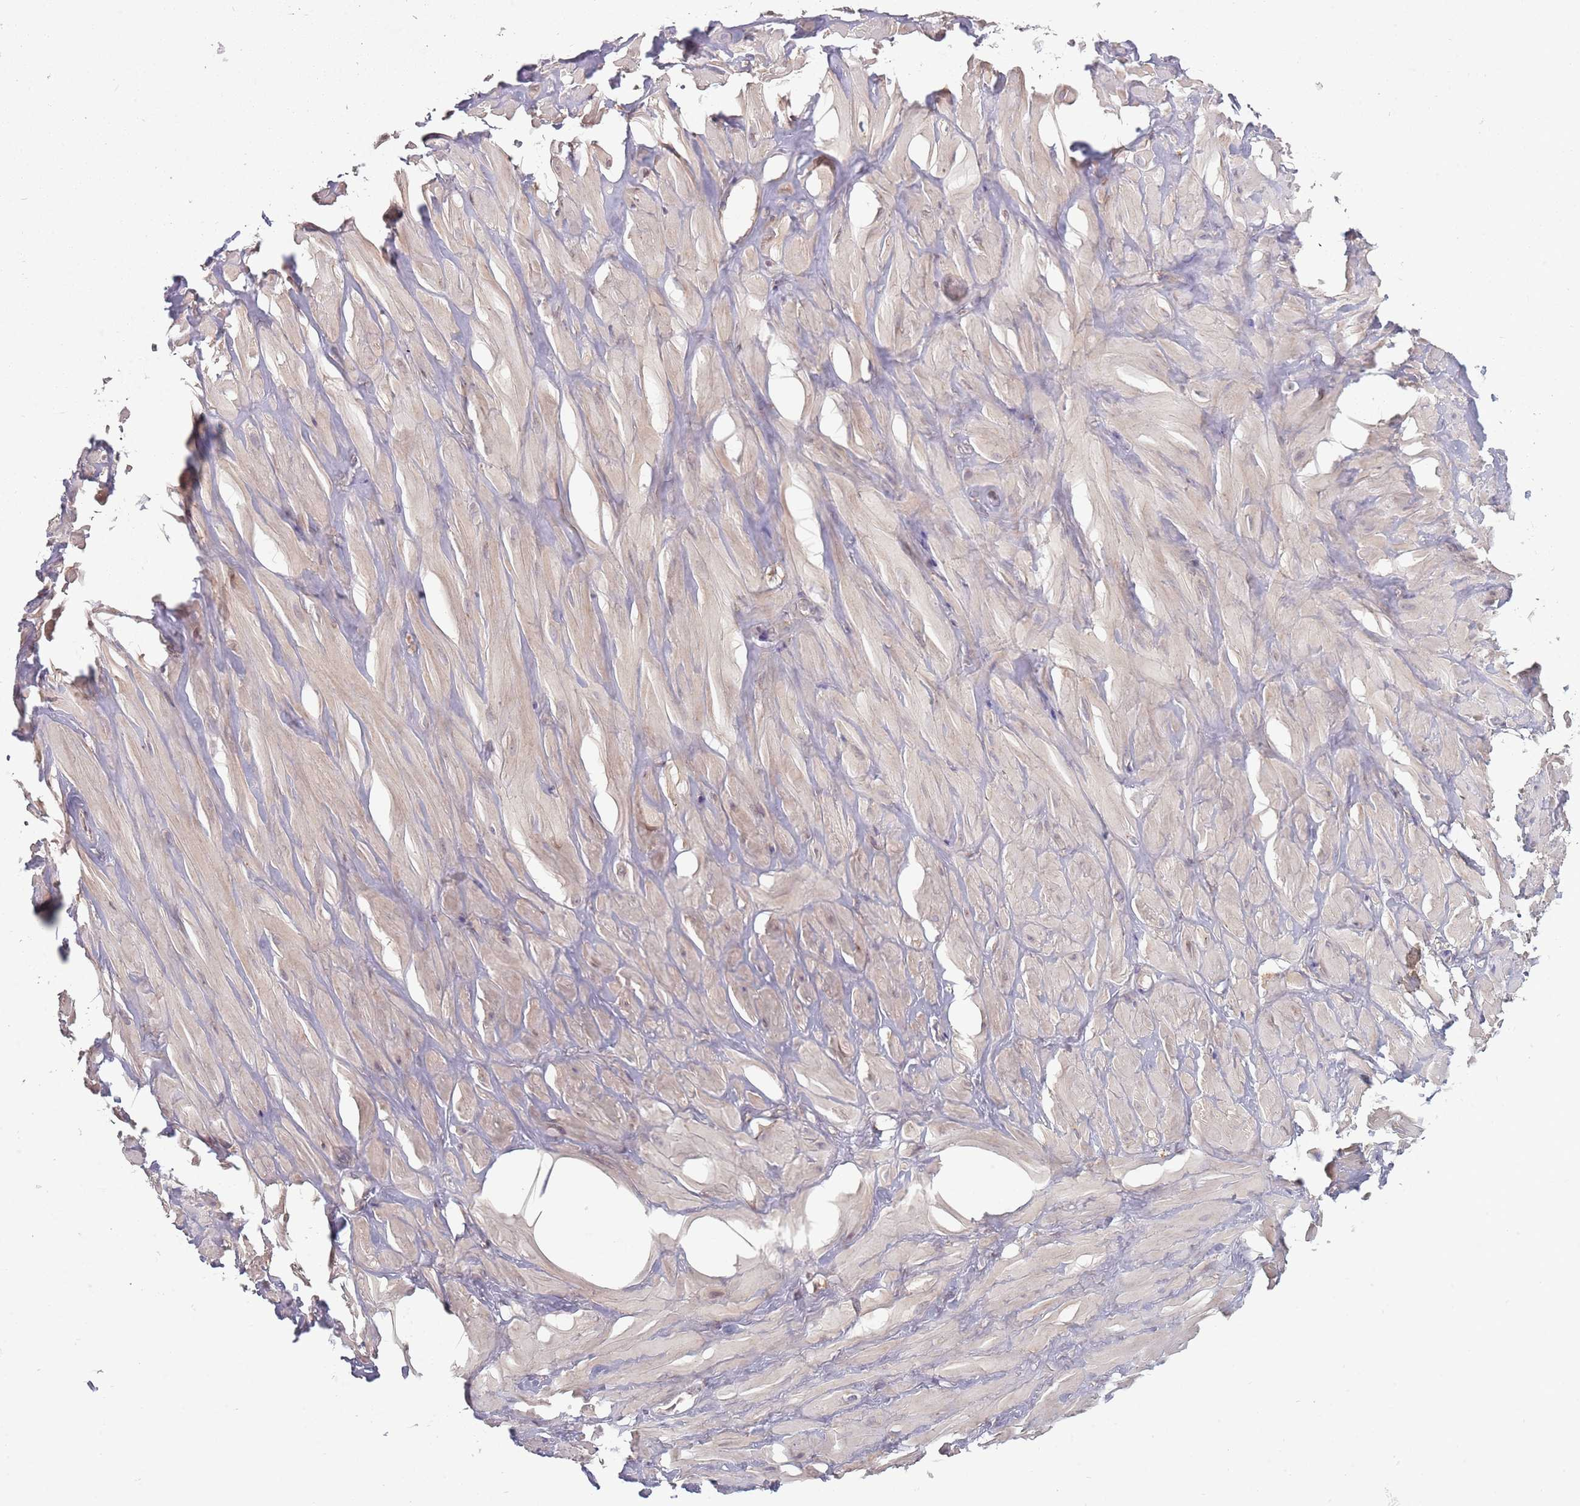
{"staining": {"intensity": "negative", "quantity": "none", "location": "none"}, "tissue": "adipose tissue", "cell_type": "Adipocytes", "image_type": "normal", "snomed": [{"axis": "morphology", "description": "Normal tissue, NOS"}, {"axis": "topography", "description": "Soft tissue"}, {"axis": "topography", "description": "Adipose tissue"}, {"axis": "topography", "description": "Vascular tissue"}, {"axis": "topography", "description": "Peripheral nerve tissue"}], "caption": "Immunohistochemical staining of normal adipose tissue demonstrates no significant positivity in adipocytes.", "gene": "USP32", "patient": {"sex": "male", "age": 46}}